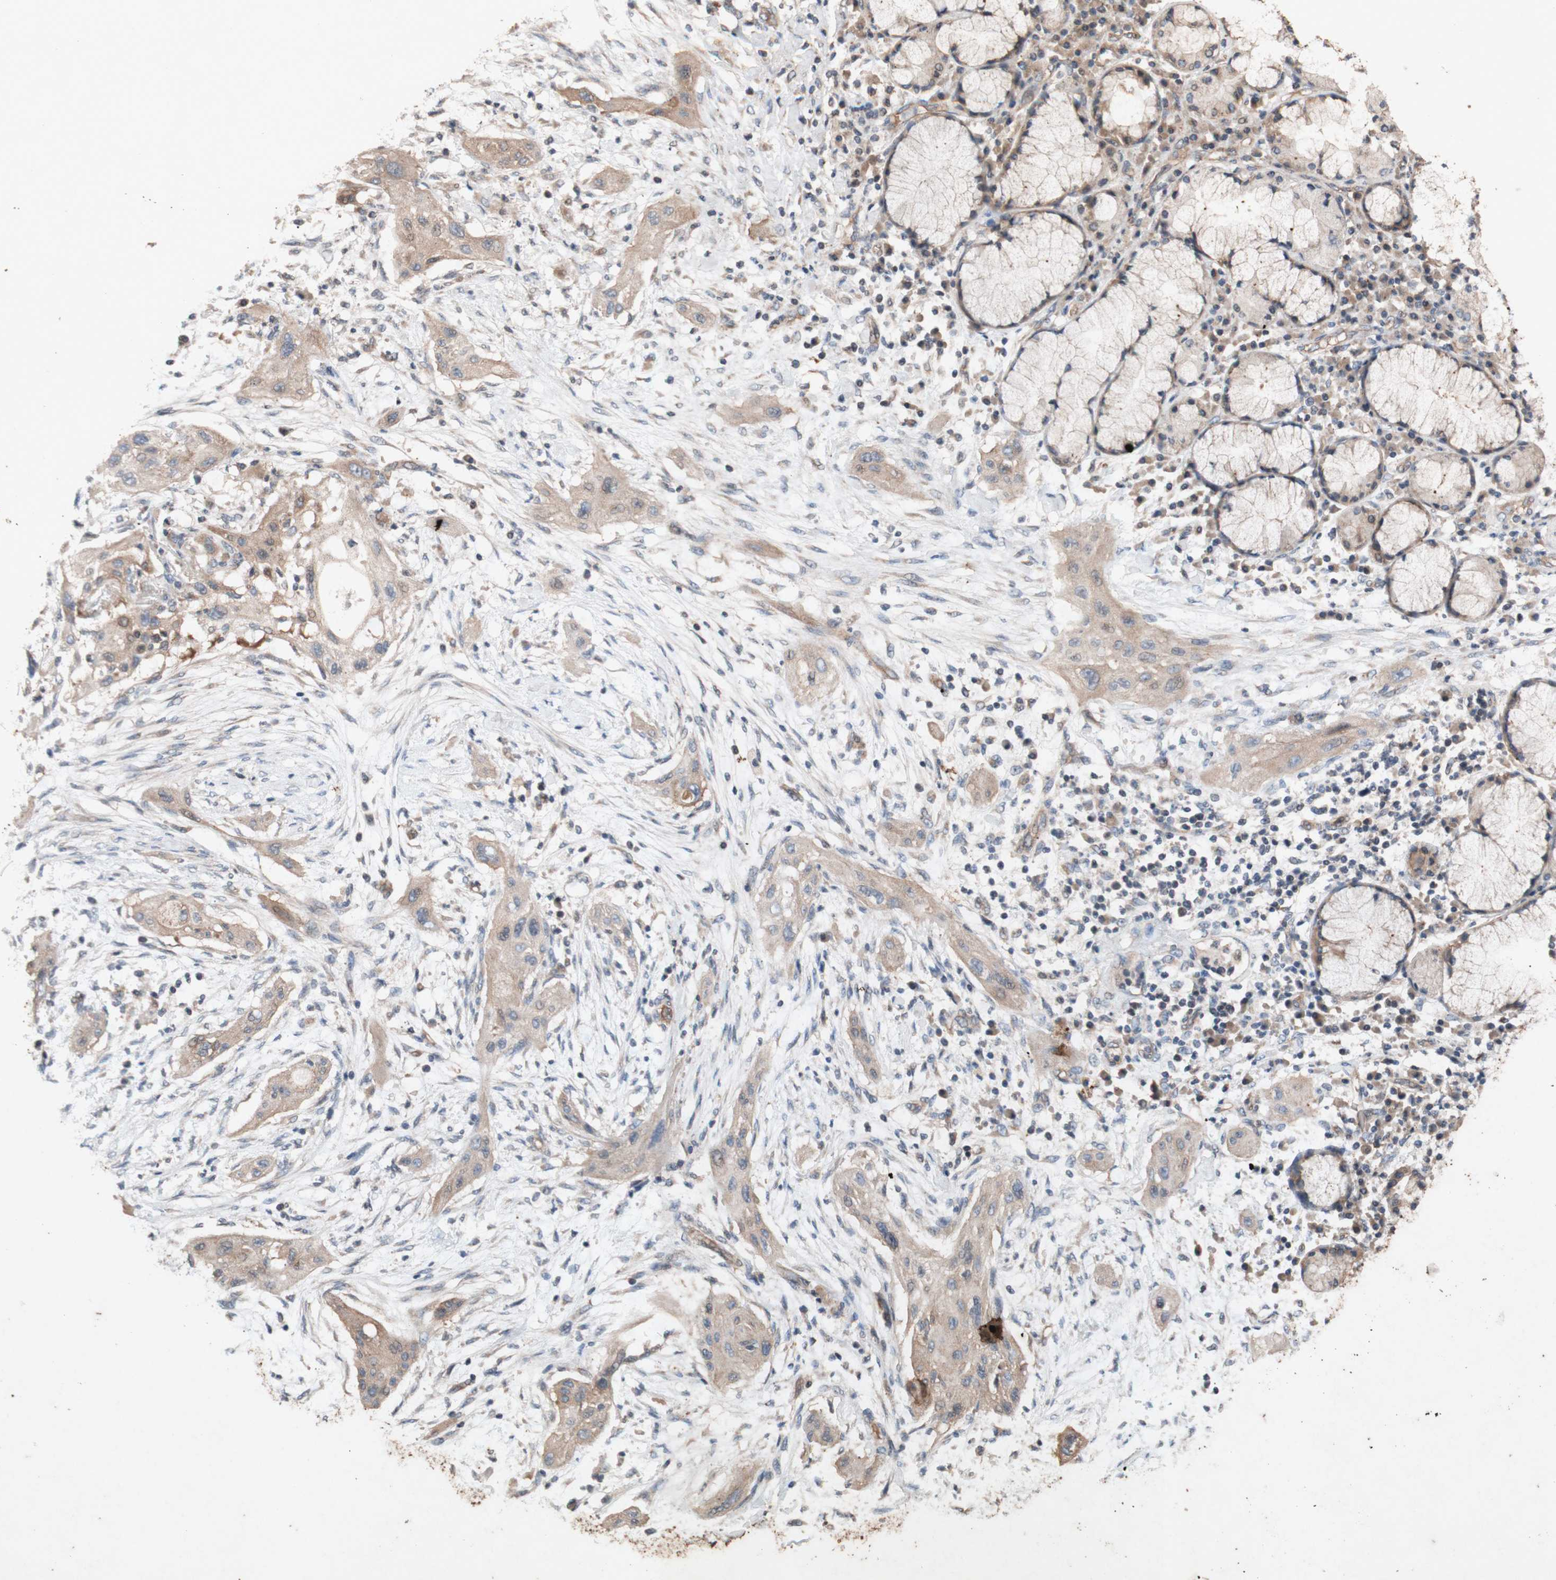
{"staining": {"intensity": "moderate", "quantity": ">75%", "location": "cytoplasmic/membranous"}, "tissue": "lung cancer", "cell_type": "Tumor cells", "image_type": "cancer", "snomed": [{"axis": "morphology", "description": "Squamous cell carcinoma, NOS"}, {"axis": "topography", "description": "Lung"}], "caption": "Immunohistochemistry image of human lung cancer stained for a protein (brown), which exhibits medium levels of moderate cytoplasmic/membranous staining in approximately >75% of tumor cells.", "gene": "TST", "patient": {"sex": "female", "age": 47}}